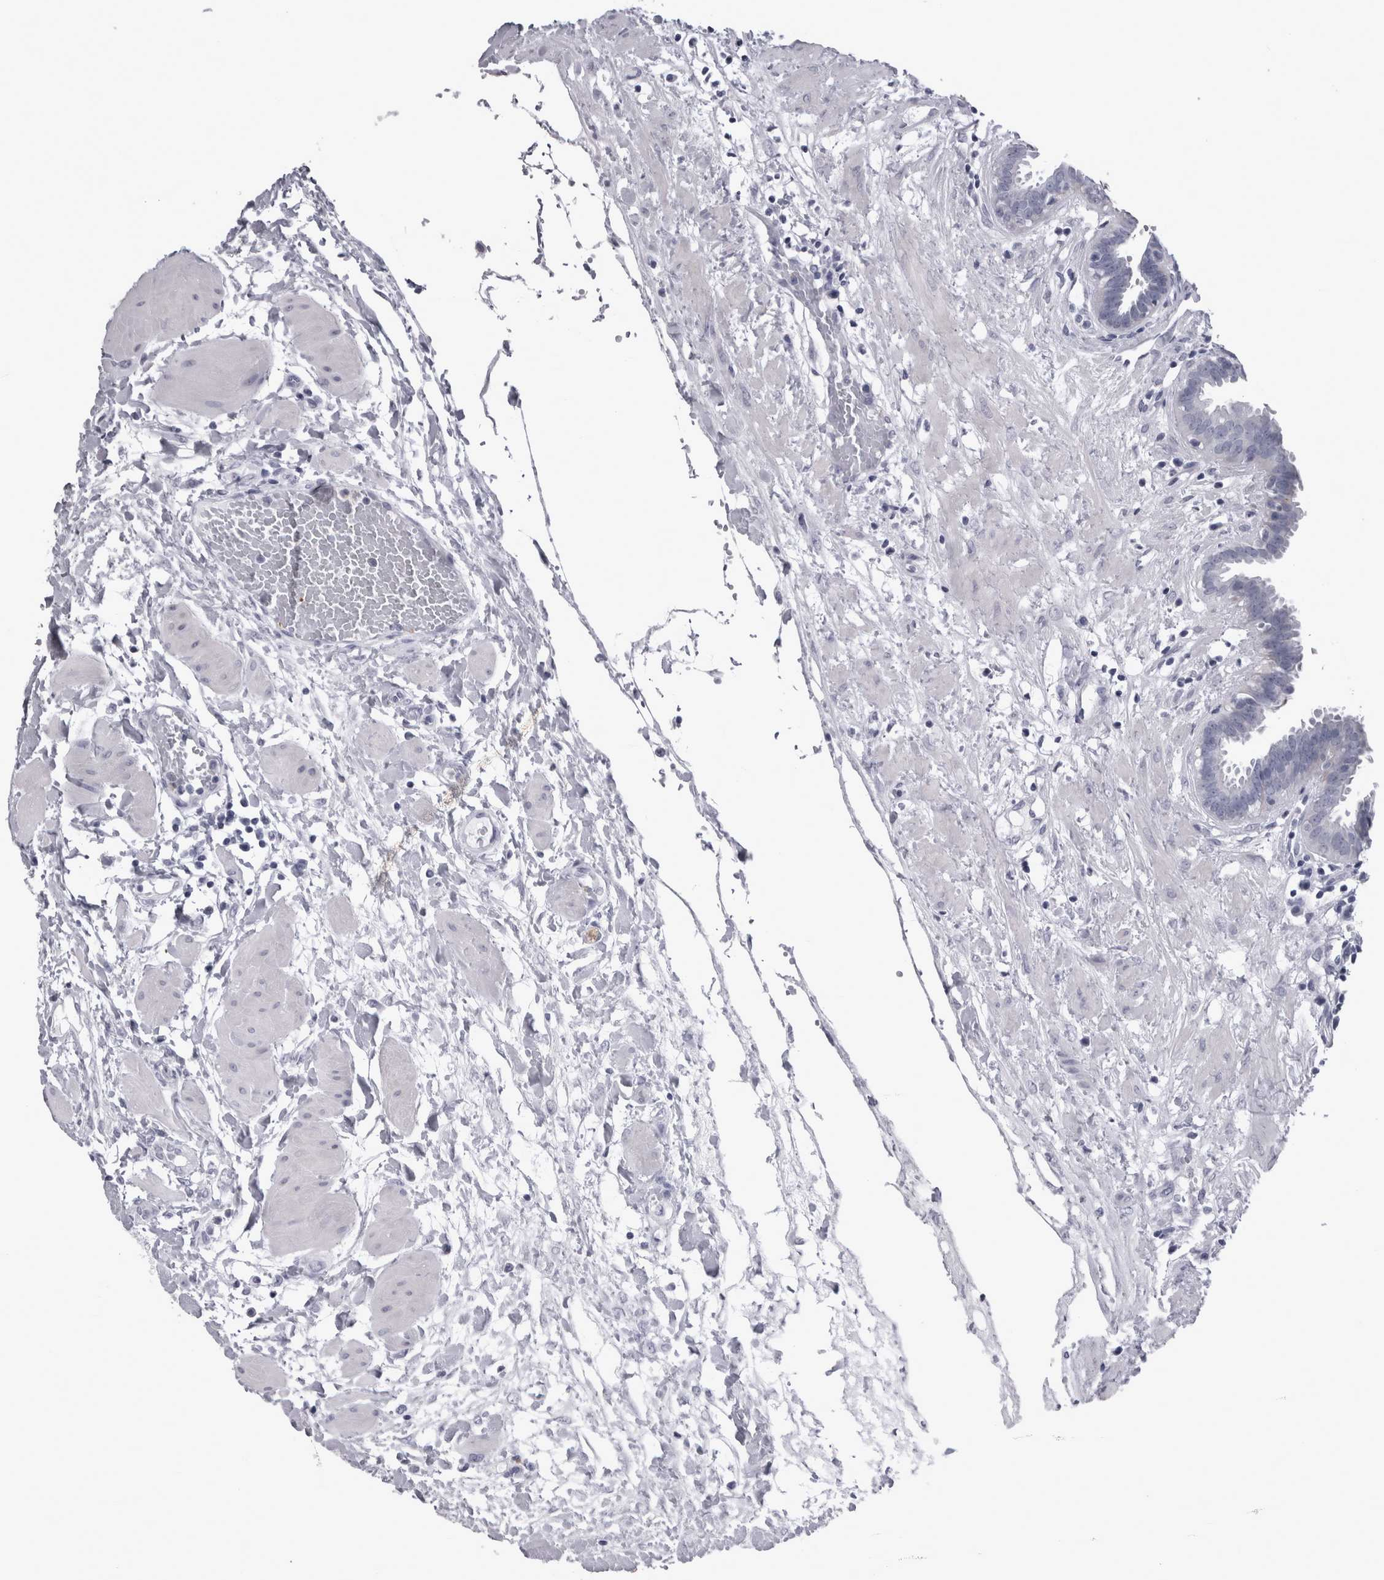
{"staining": {"intensity": "negative", "quantity": "none", "location": "none"}, "tissue": "fallopian tube", "cell_type": "Glandular cells", "image_type": "normal", "snomed": [{"axis": "morphology", "description": "Normal tissue, NOS"}, {"axis": "topography", "description": "Fallopian tube"}, {"axis": "topography", "description": "Placenta"}], "caption": "Protein analysis of unremarkable fallopian tube reveals no significant expression in glandular cells.", "gene": "ALDH8A1", "patient": {"sex": "female", "age": 32}}